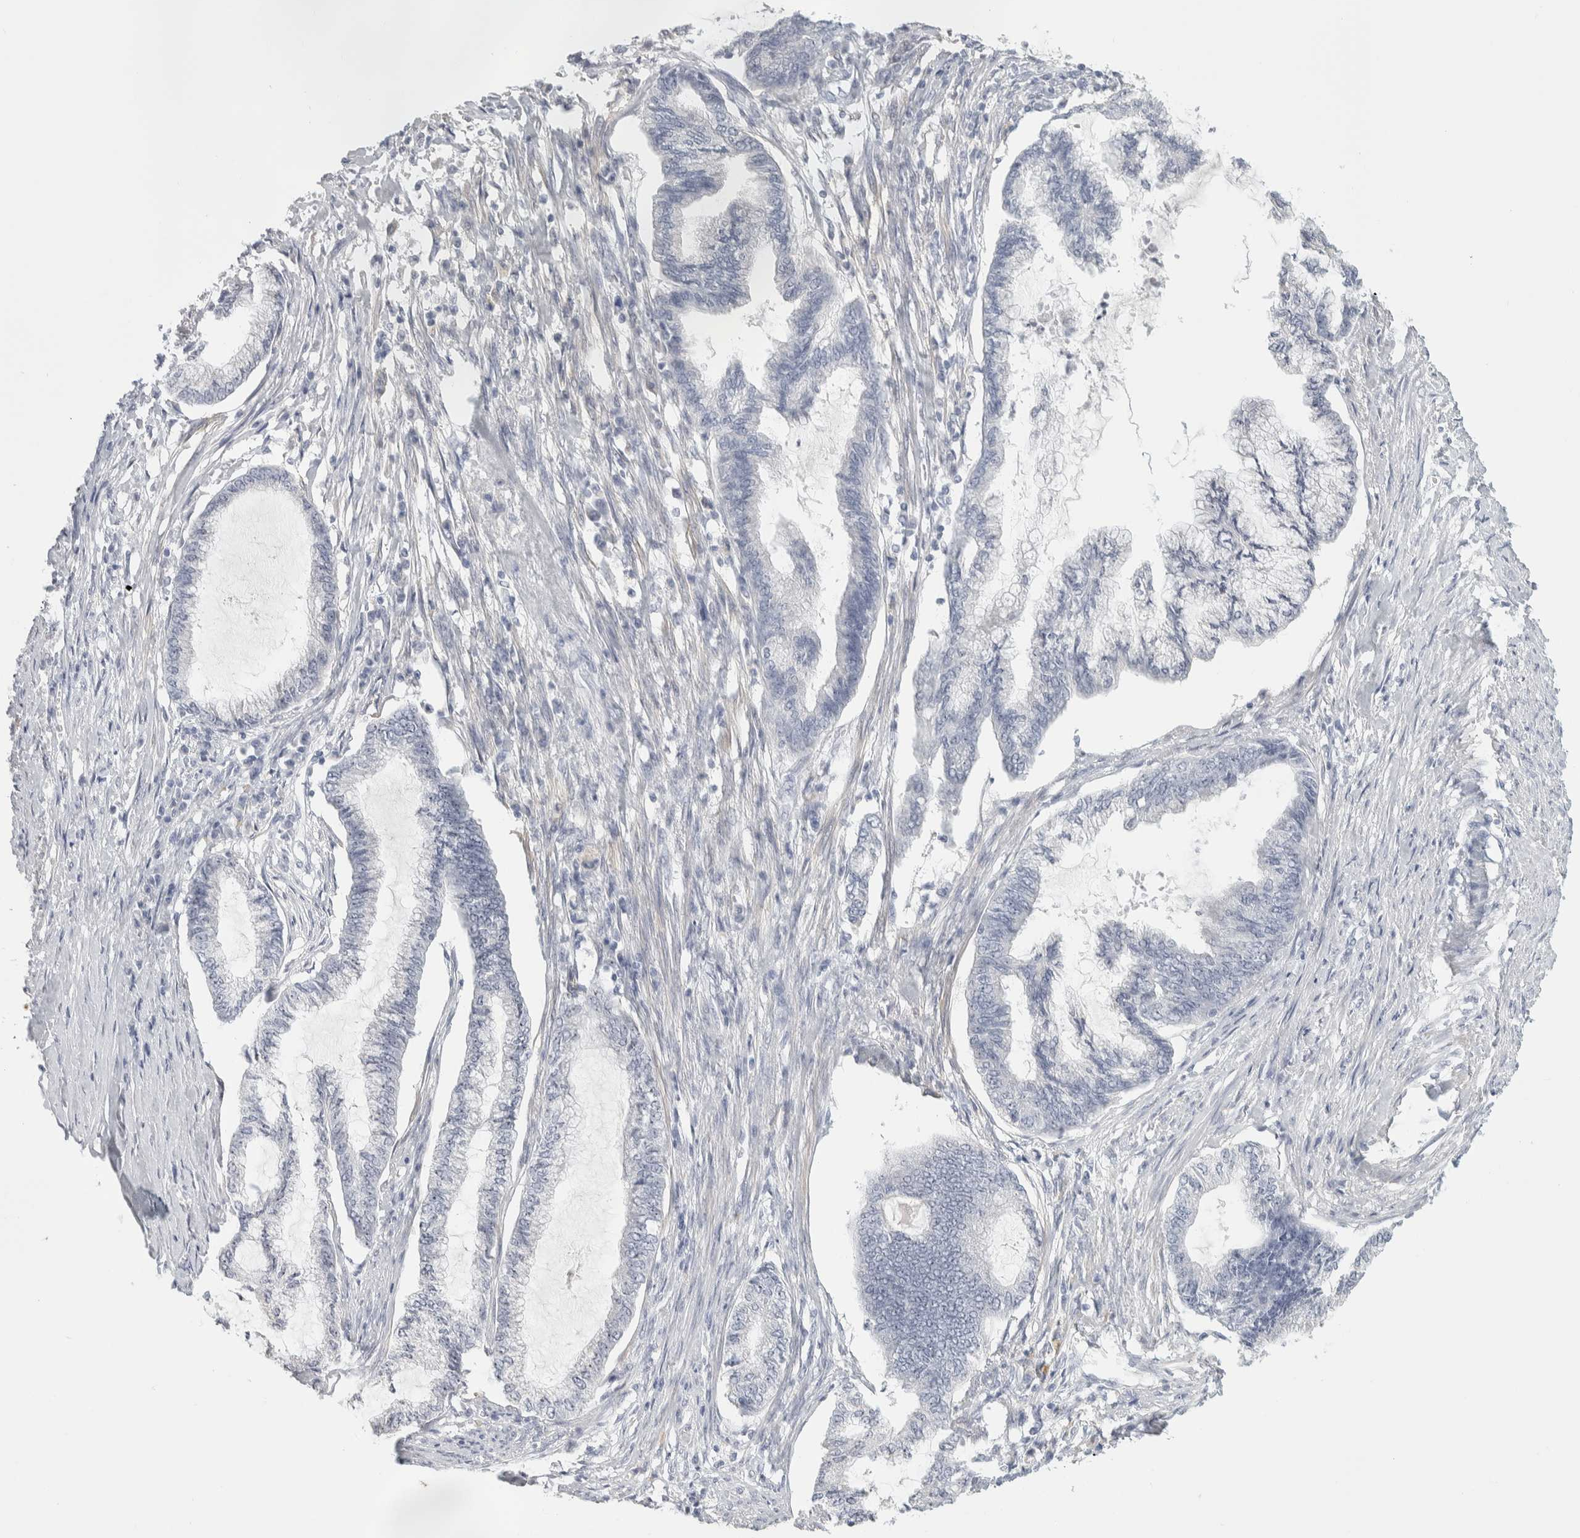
{"staining": {"intensity": "weak", "quantity": "<25%", "location": "nuclear"}, "tissue": "endometrial cancer", "cell_type": "Tumor cells", "image_type": "cancer", "snomed": [{"axis": "morphology", "description": "Adenocarcinoma, NOS"}, {"axis": "topography", "description": "Endometrium"}], "caption": "Micrograph shows no significant protein positivity in tumor cells of endometrial cancer.", "gene": "DCXR", "patient": {"sex": "female", "age": 86}}